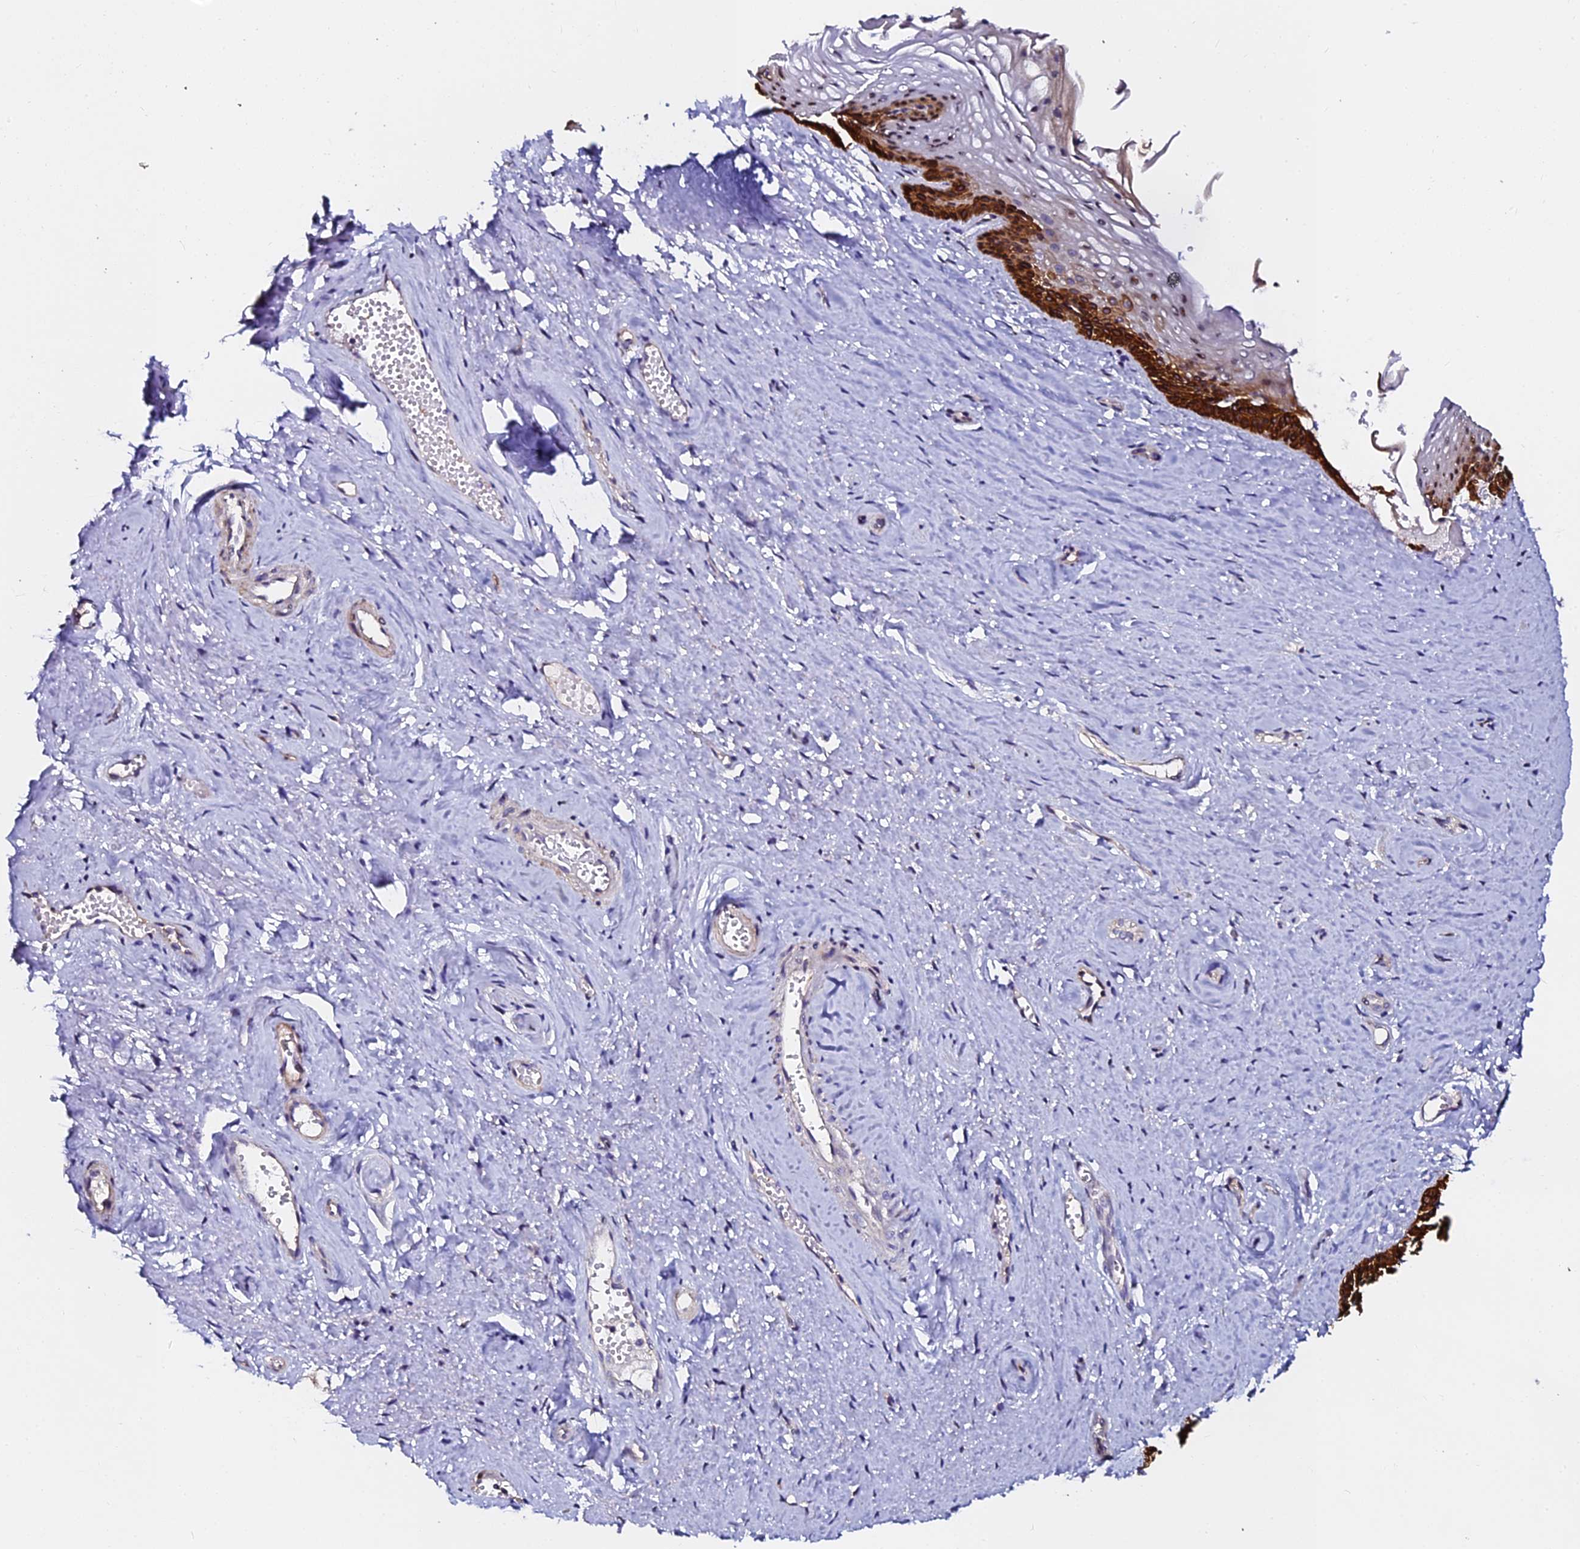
{"staining": {"intensity": "strong", "quantity": "25%-75%", "location": "cytoplasmic/membranous"}, "tissue": "vagina", "cell_type": "Squamous epithelial cells", "image_type": "normal", "snomed": [{"axis": "morphology", "description": "Normal tissue, NOS"}, {"axis": "topography", "description": "Vagina"}, {"axis": "topography", "description": "Cervix"}], "caption": "Immunohistochemical staining of unremarkable human vagina shows 25%-75% levels of strong cytoplasmic/membranous protein positivity in about 25%-75% of squamous epithelial cells. (Stains: DAB in brown, nuclei in blue, Microscopy: brightfield microscopy at high magnification).", "gene": "GPN3", "patient": {"sex": "female", "age": 40}}